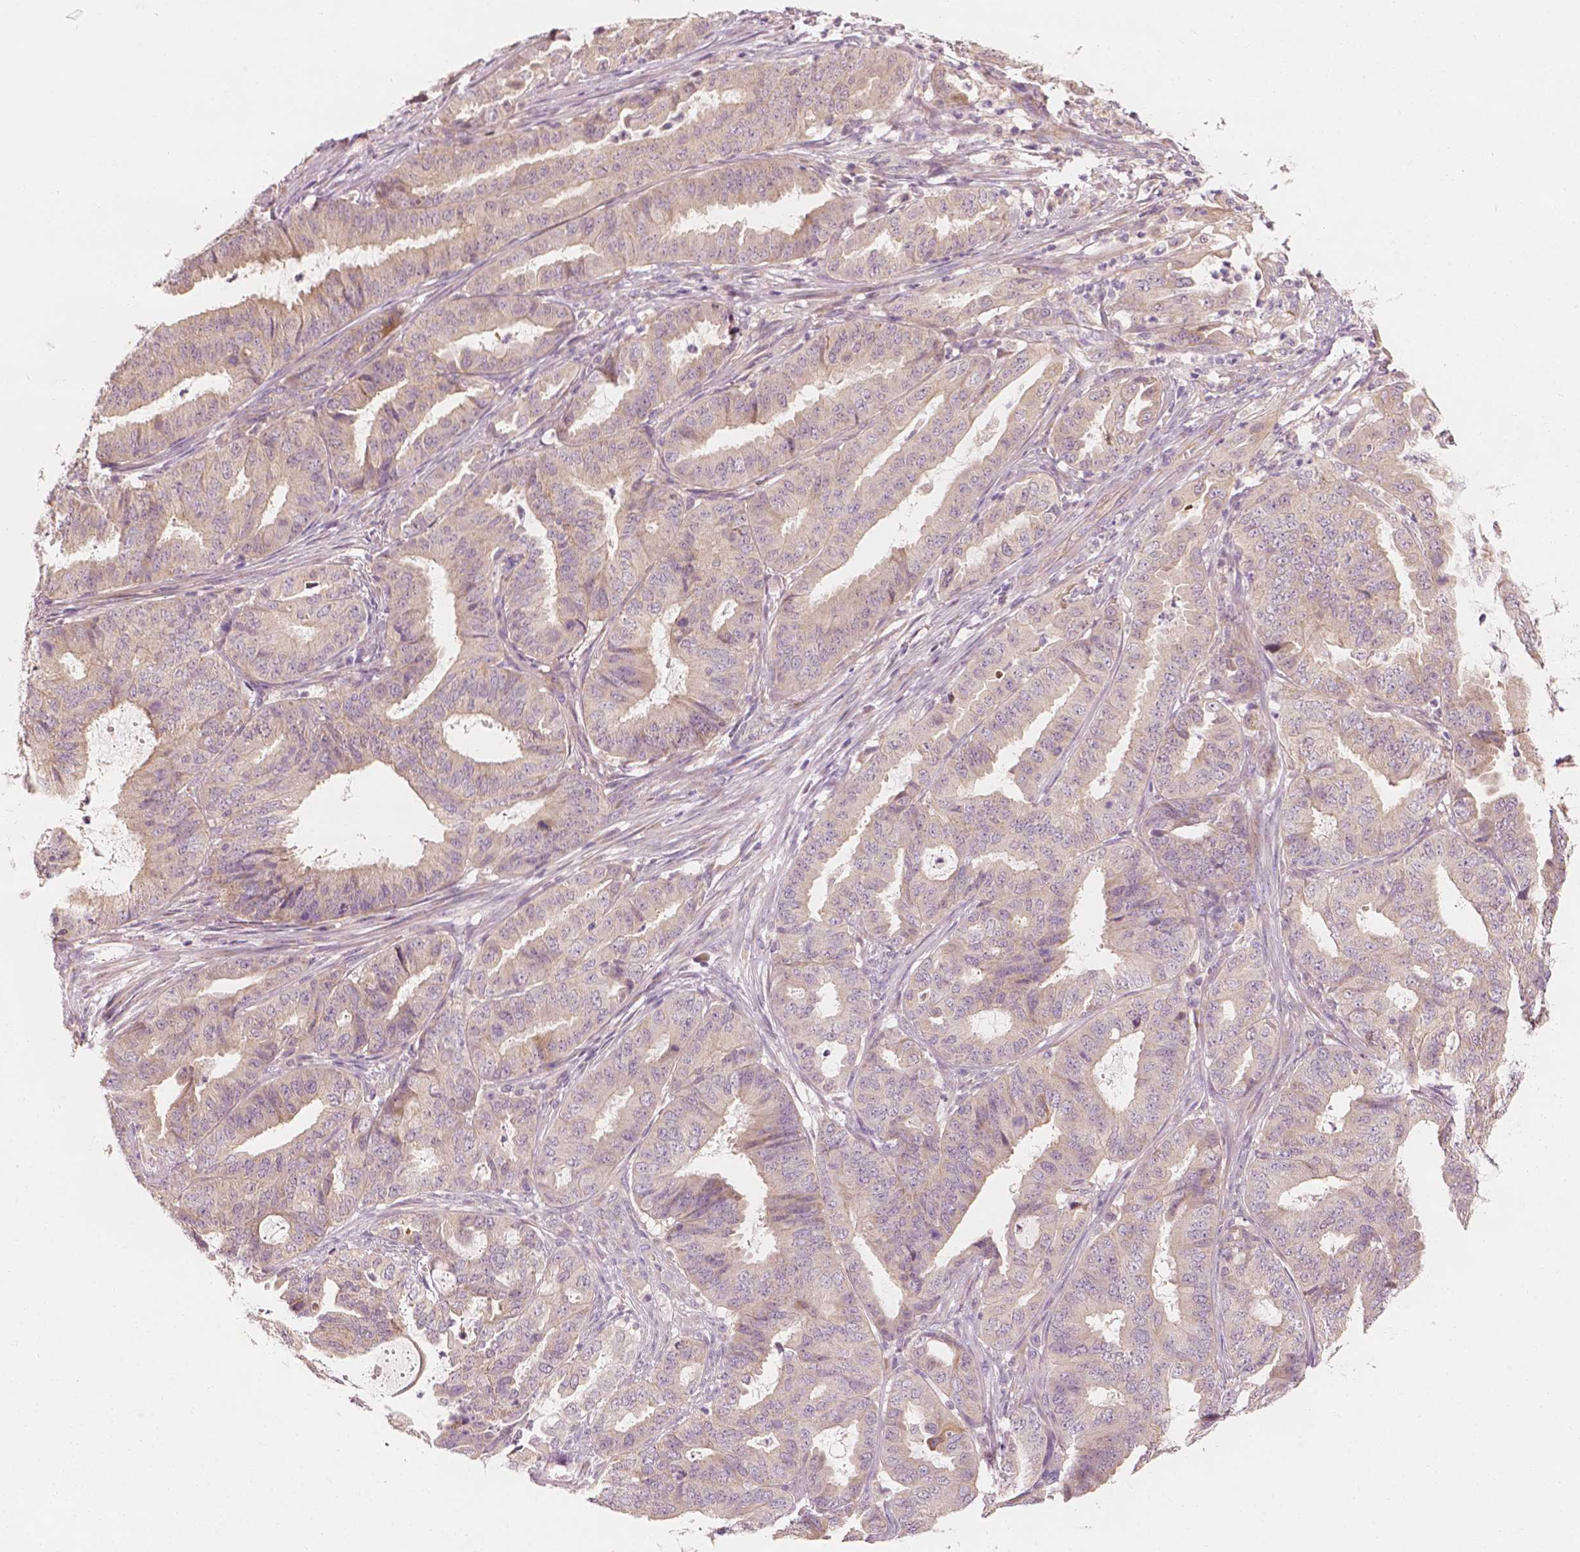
{"staining": {"intensity": "negative", "quantity": "none", "location": "none"}, "tissue": "endometrial cancer", "cell_type": "Tumor cells", "image_type": "cancer", "snomed": [{"axis": "morphology", "description": "Adenocarcinoma, NOS"}, {"axis": "topography", "description": "Endometrium"}], "caption": "Tumor cells show no significant expression in adenocarcinoma (endometrial).", "gene": "SHPK", "patient": {"sex": "female", "age": 51}}